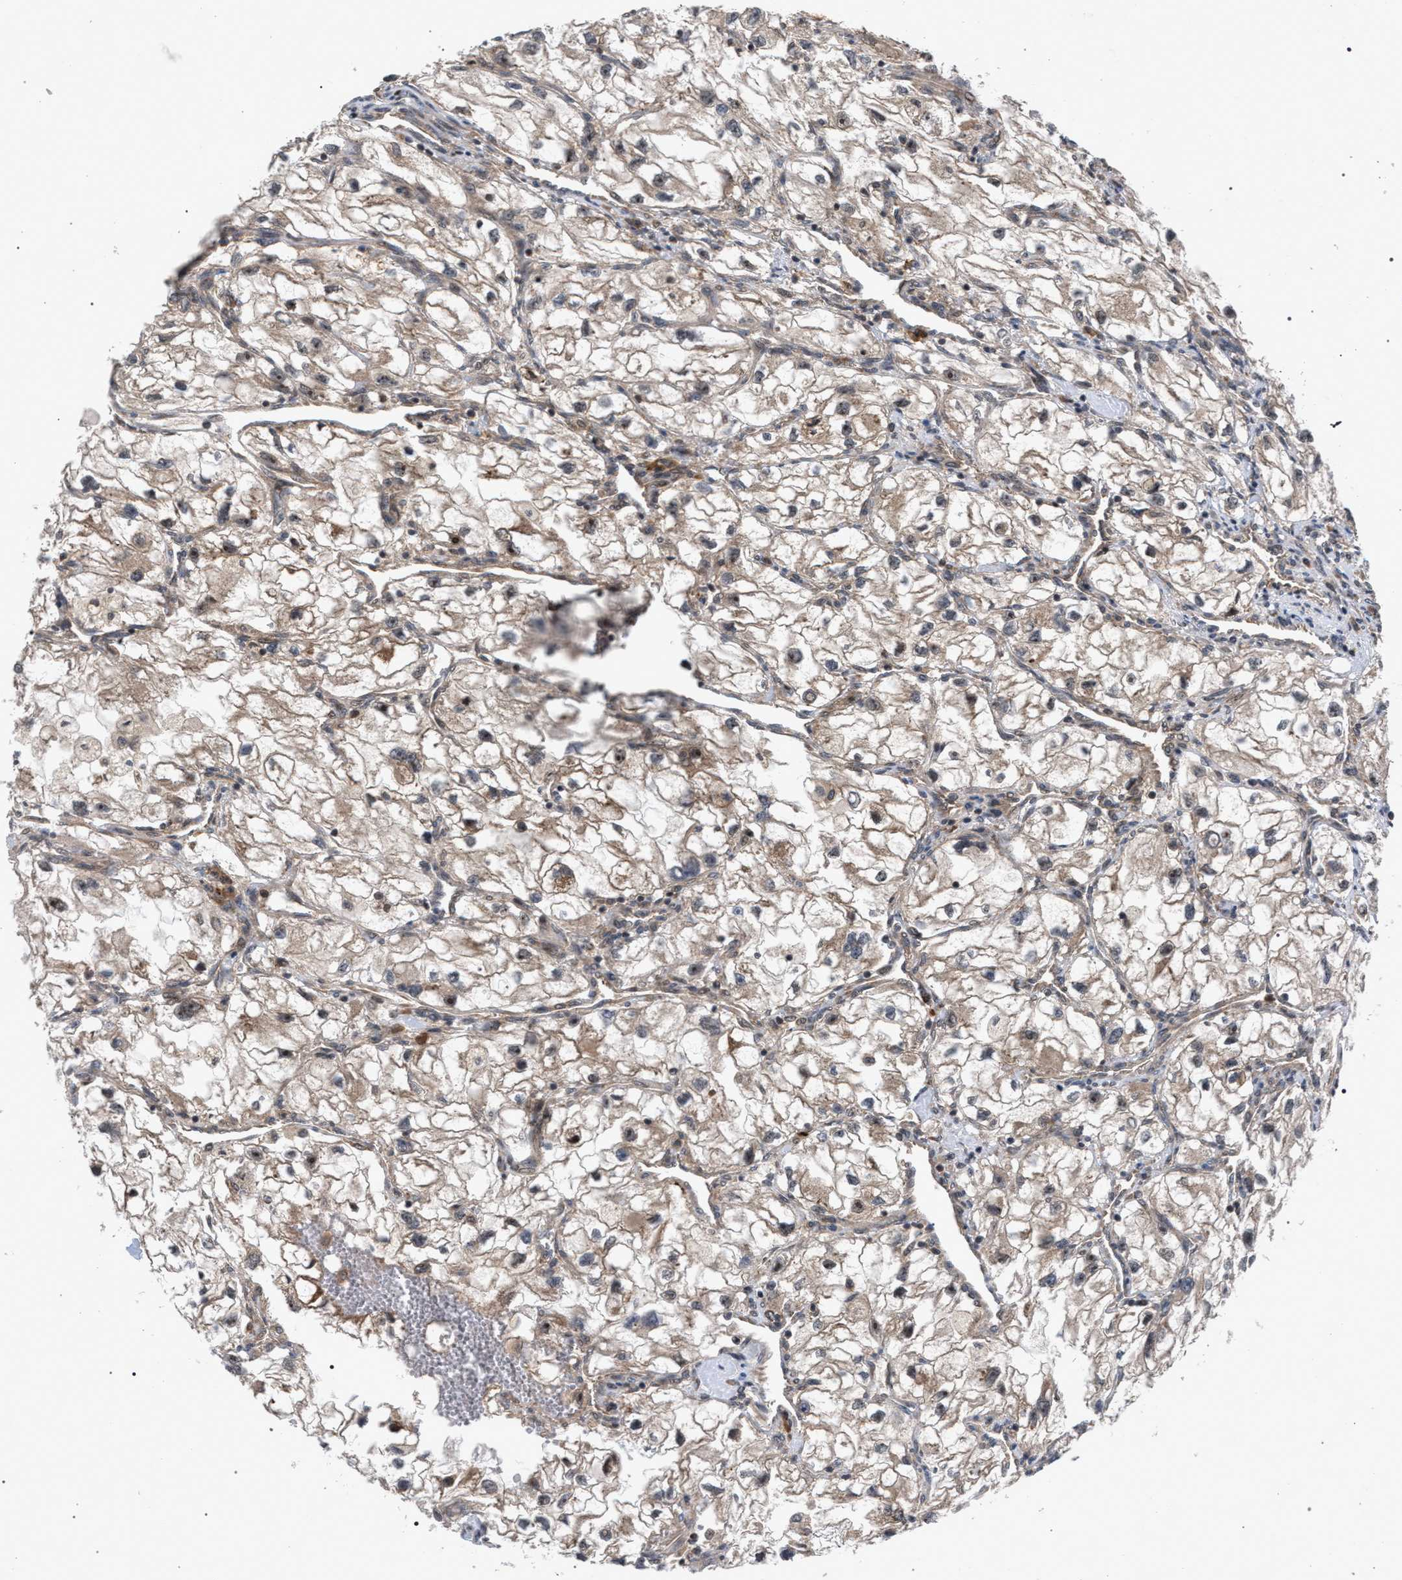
{"staining": {"intensity": "weak", "quantity": ">75%", "location": "cytoplasmic/membranous"}, "tissue": "renal cancer", "cell_type": "Tumor cells", "image_type": "cancer", "snomed": [{"axis": "morphology", "description": "Adenocarcinoma, NOS"}, {"axis": "topography", "description": "Kidney"}], "caption": "Renal cancer was stained to show a protein in brown. There is low levels of weak cytoplasmic/membranous expression in approximately >75% of tumor cells. (brown staining indicates protein expression, while blue staining denotes nuclei).", "gene": "IRAK4", "patient": {"sex": "female", "age": 70}}